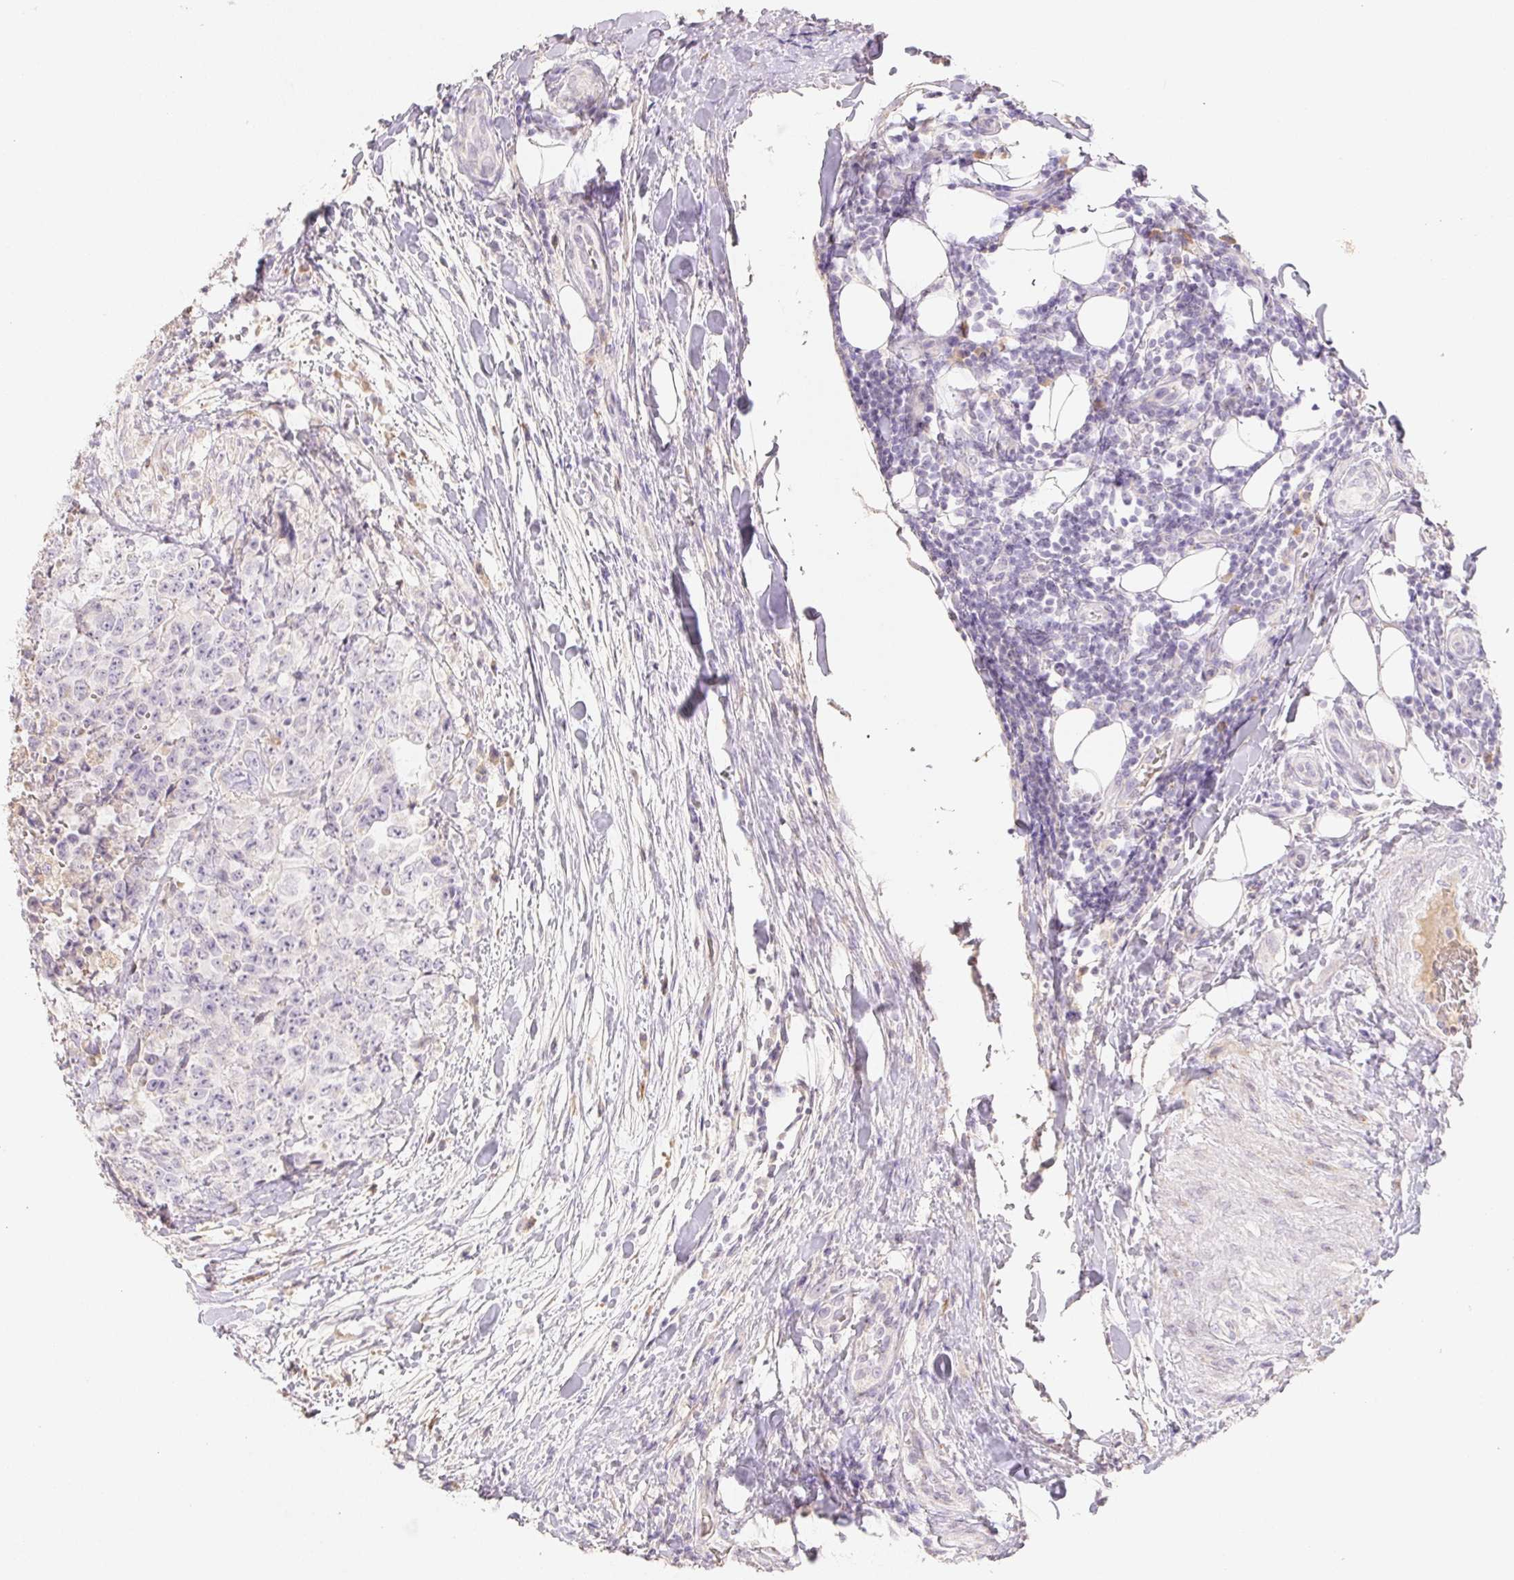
{"staining": {"intensity": "negative", "quantity": "none", "location": "none"}, "tissue": "testis cancer", "cell_type": "Tumor cells", "image_type": "cancer", "snomed": [{"axis": "morphology", "description": "Carcinoma, Embryonal, NOS"}, {"axis": "topography", "description": "Testis"}], "caption": "The immunohistochemistry image has no significant positivity in tumor cells of embryonal carcinoma (testis) tissue.", "gene": "ACVR1B", "patient": {"sex": "male", "age": 24}}